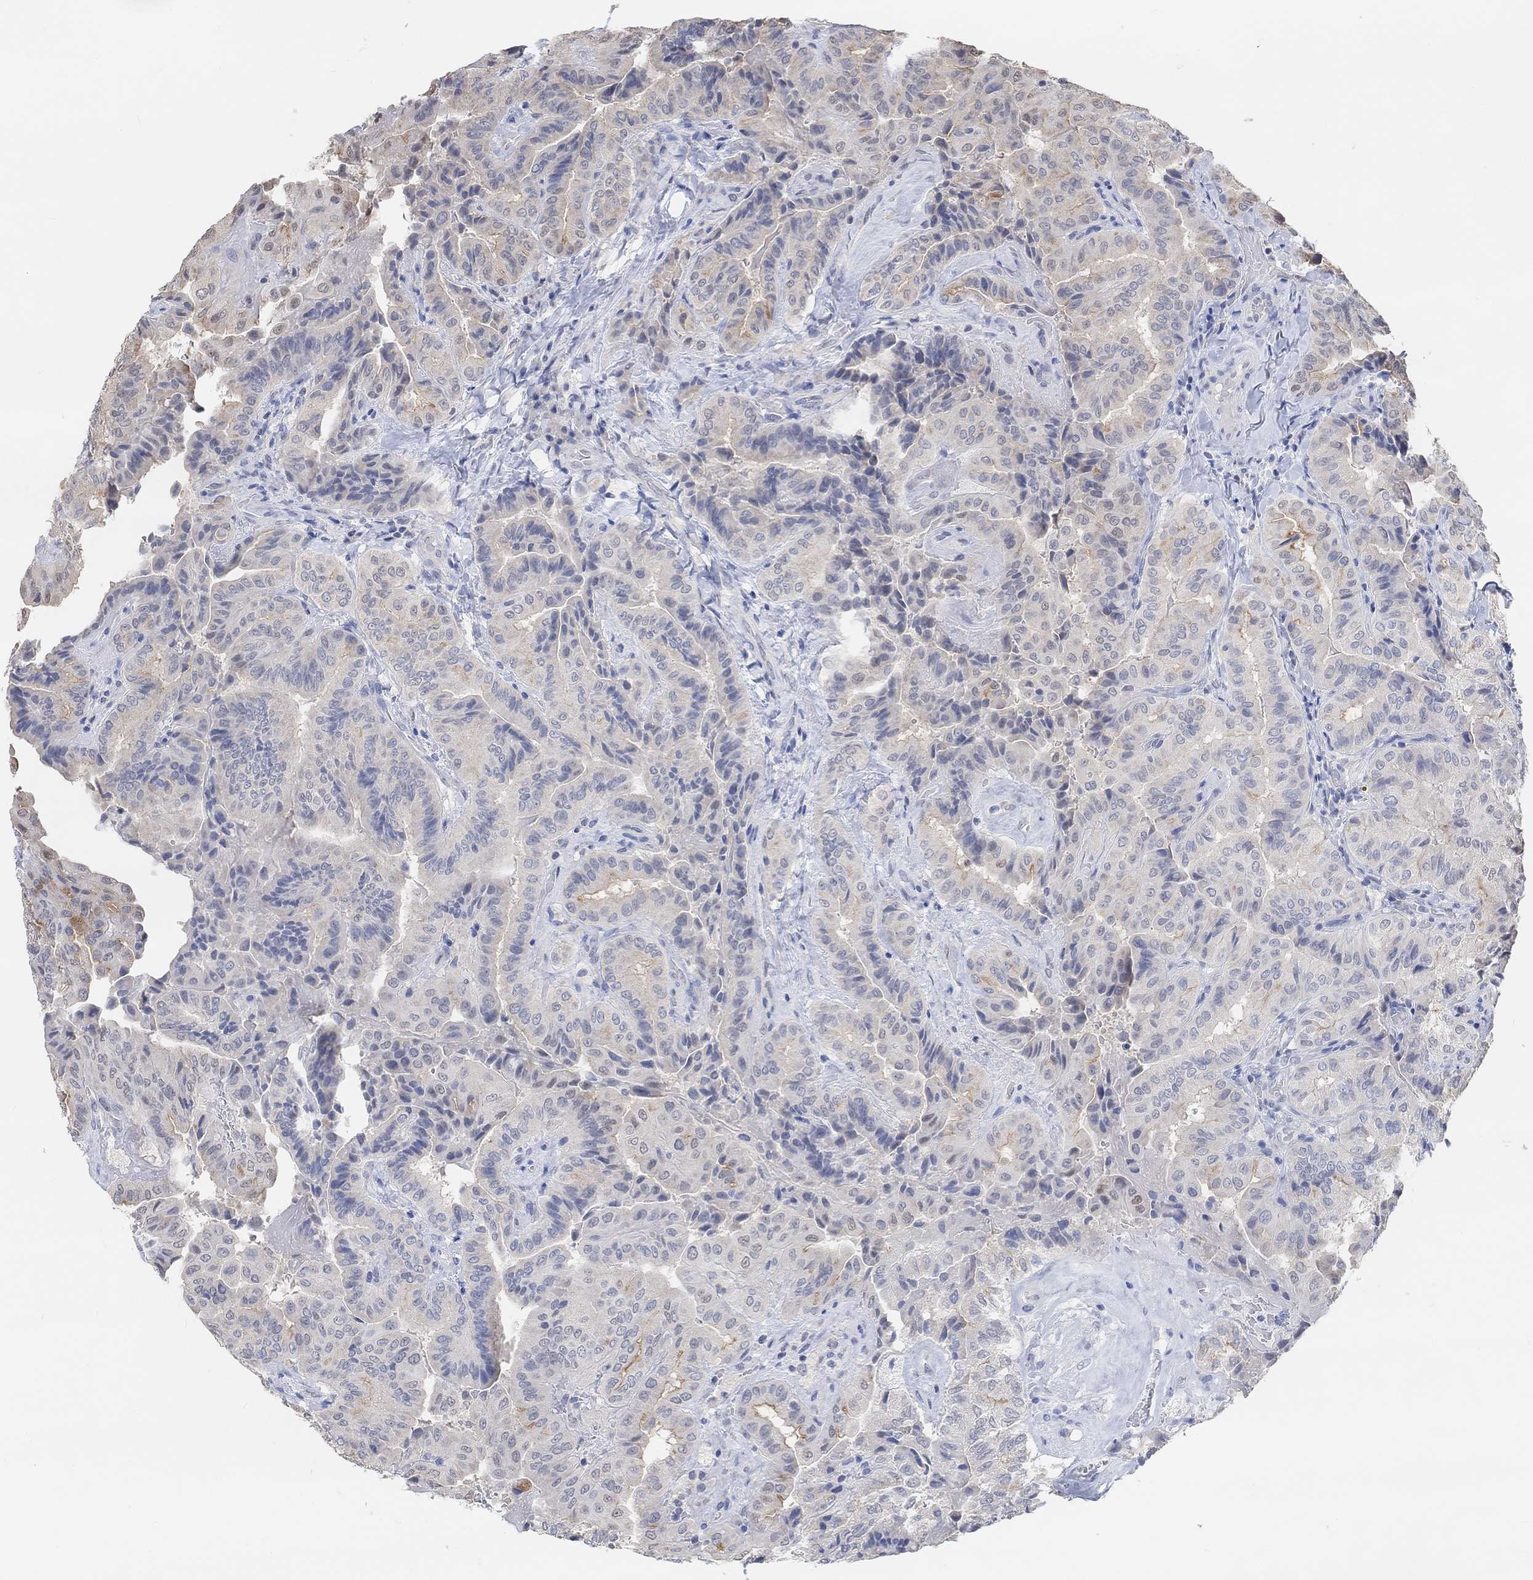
{"staining": {"intensity": "negative", "quantity": "none", "location": "none"}, "tissue": "thyroid cancer", "cell_type": "Tumor cells", "image_type": "cancer", "snomed": [{"axis": "morphology", "description": "Papillary adenocarcinoma, NOS"}, {"axis": "topography", "description": "Thyroid gland"}], "caption": "An image of human thyroid papillary adenocarcinoma is negative for staining in tumor cells.", "gene": "MUC1", "patient": {"sex": "female", "age": 68}}